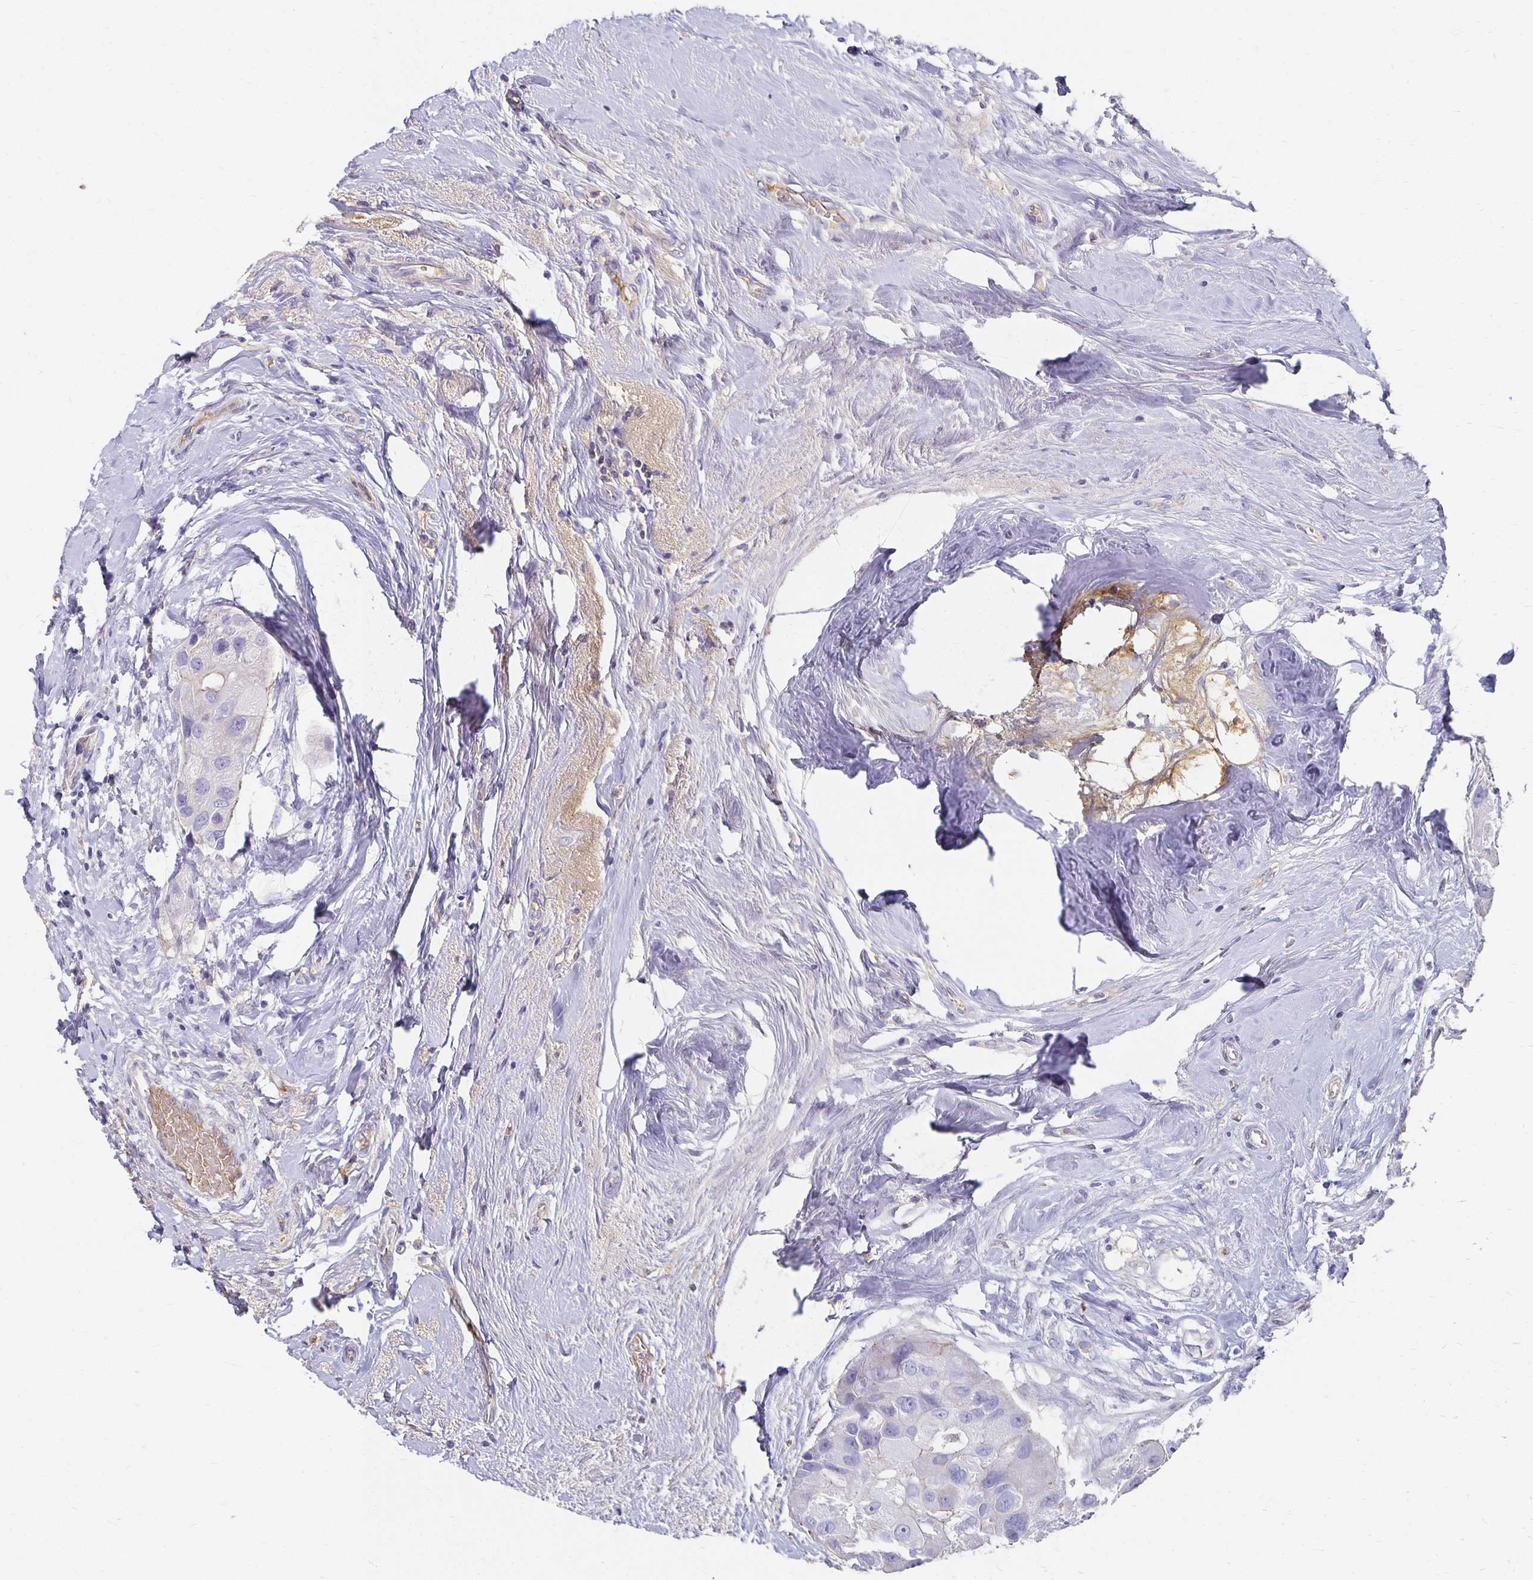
{"staining": {"intensity": "negative", "quantity": "none", "location": "none"}, "tissue": "breast cancer", "cell_type": "Tumor cells", "image_type": "cancer", "snomed": [{"axis": "morphology", "description": "Duct carcinoma"}, {"axis": "topography", "description": "Breast"}], "caption": "Breast cancer (invasive ductal carcinoma) stained for a protein using IHC reveals no positivity tumor cells.", "gene": "APOB", "patient": {"sex": "female", "age": 43}}